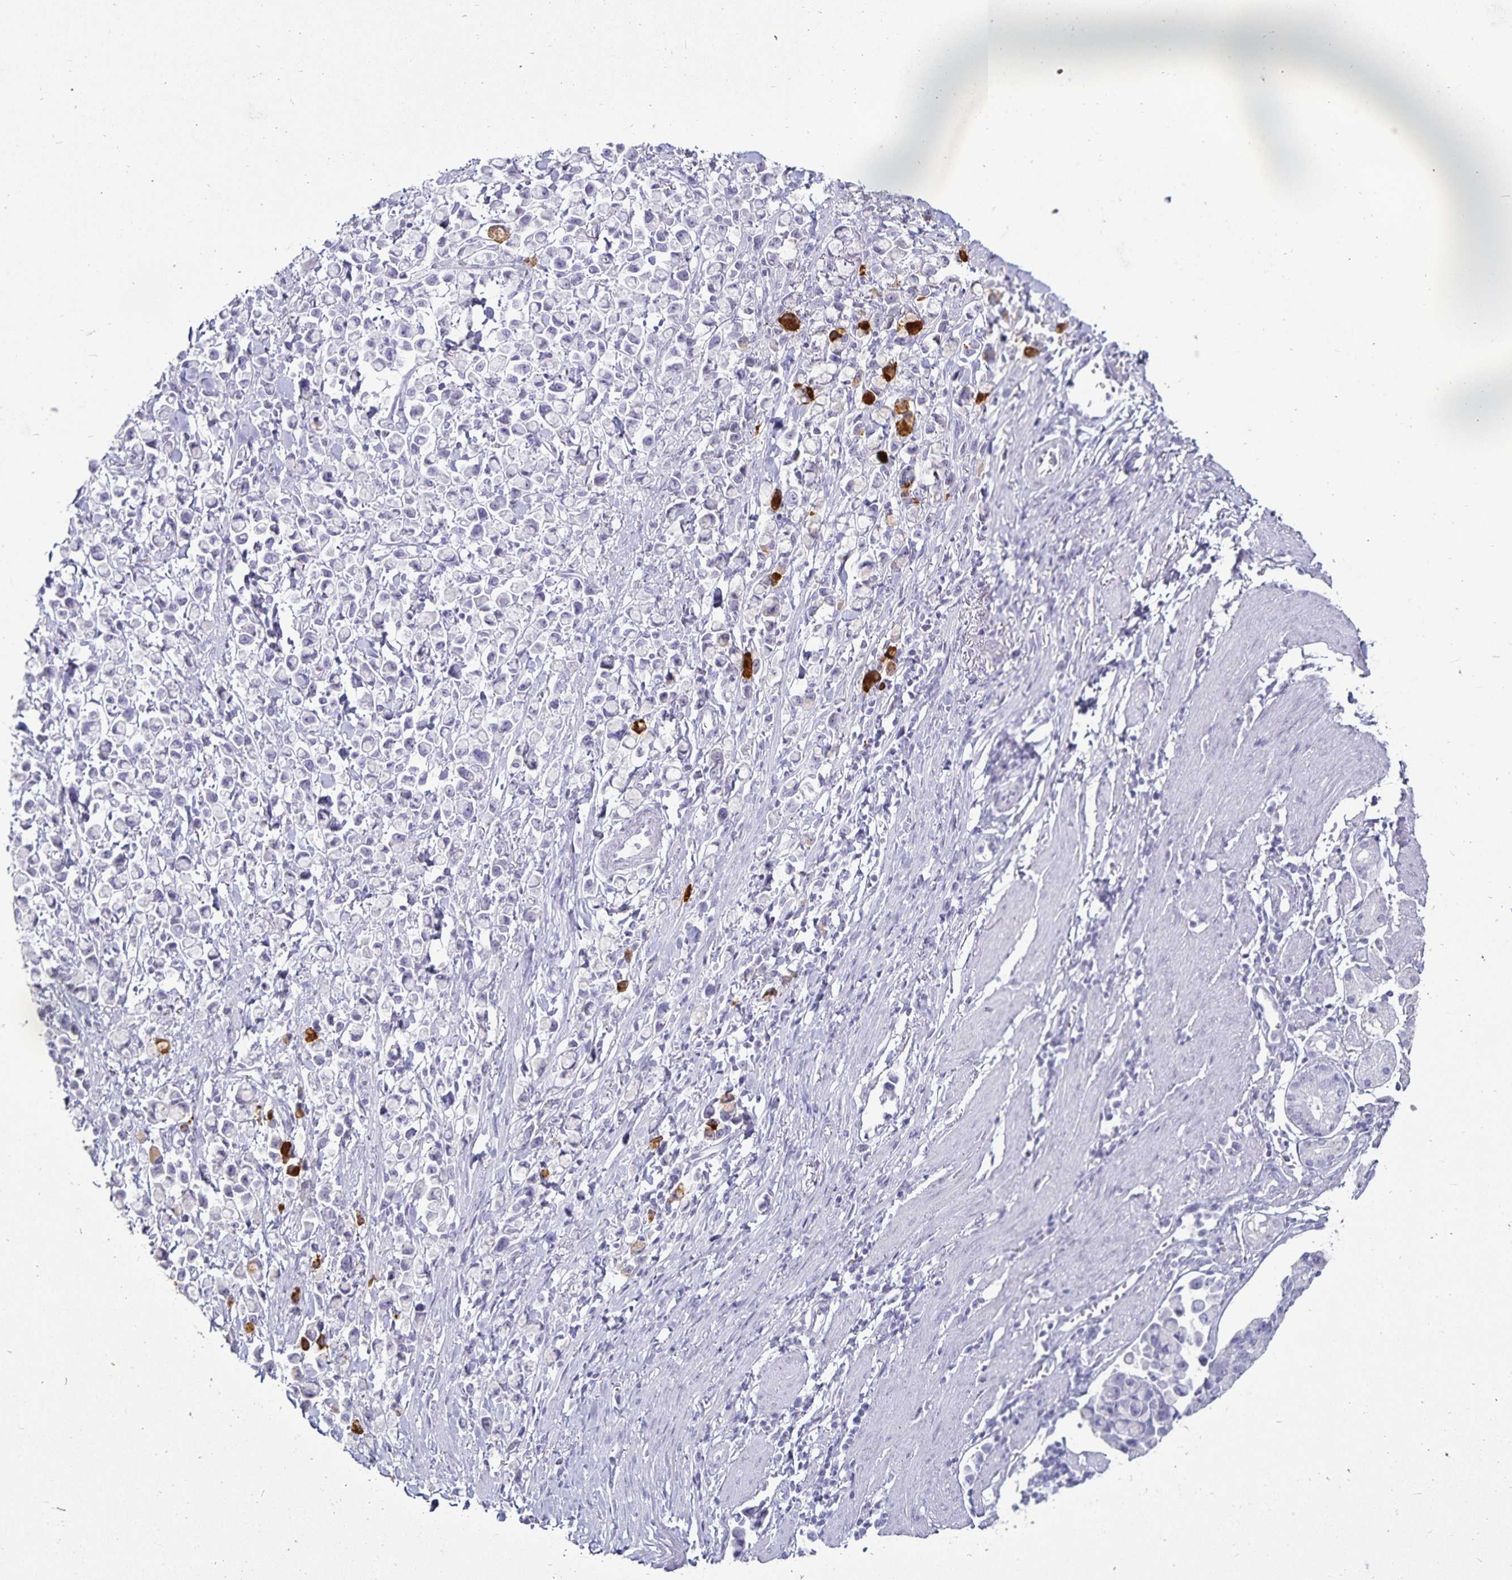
{"staining": {"intensity": "strong", "quantity": "<25%", "location": "cytoplasmic/membranous"}, "tissue": "stomach cancer", "cell_type": "Tumor cells", "image_type": "cancer", "snomed": [{"axis": "morphology", "description": "Adenocarcinoma, NOS"}, {"axis": "topography", "description": "Stomach"}], "caption": "Immunohistochemical staining of adenocarcinoma (stomach) displays medium levels of strong cytoplasmic/membranous protein positivity in about <25% of tumor cells.", "gene": "DEFA6", "patient": {"sex": "female", "age": 81}}